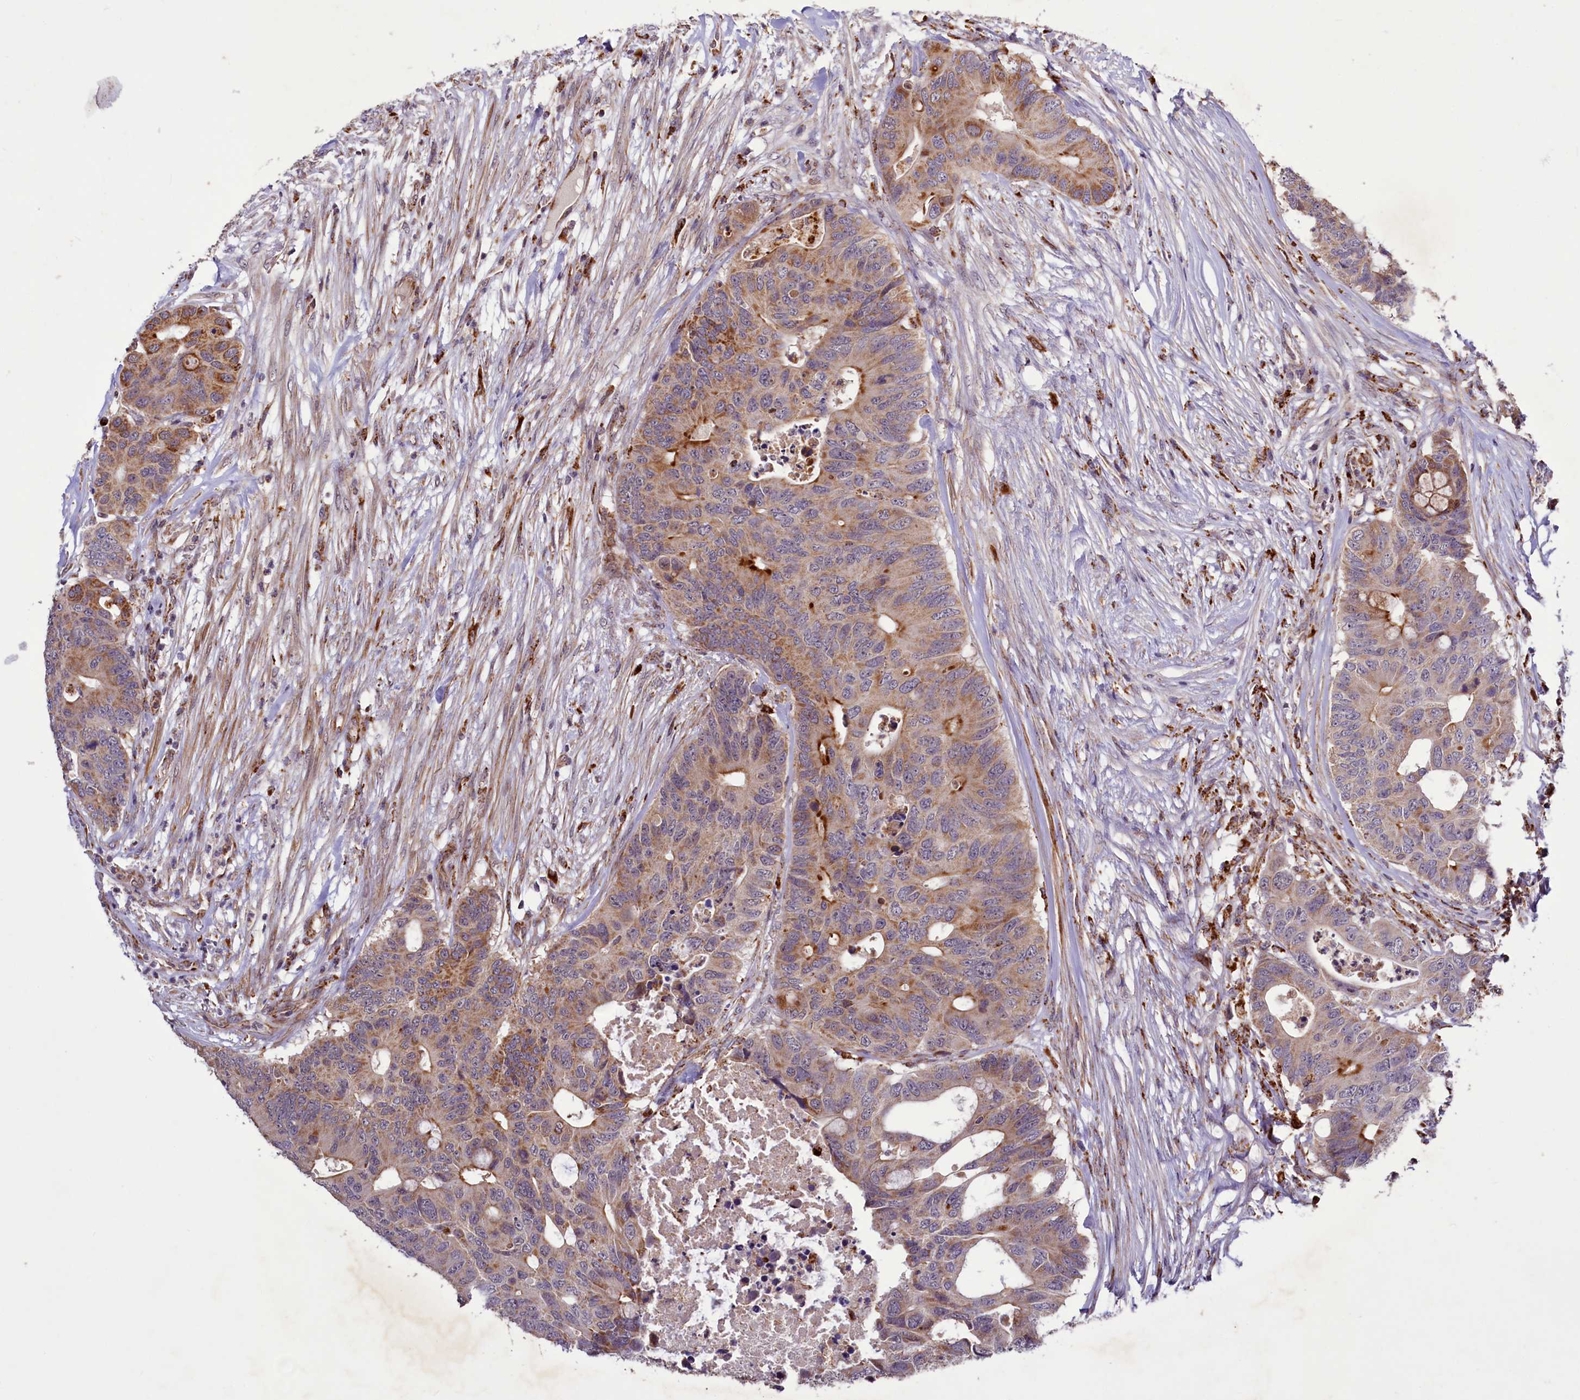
{"staining": {"intensity": "moderate", "quantity": ">75%", "location": "cytoplasmic/membranous"}, "tissue": "colorectal cancer", "cell_type": "Tumor cells", "image_type": "cancer", "snomed": [{"axis": "morphology", "description": "Adenocarcinoma, NOS"}, {"axis": "topography", "description": "Colon"}], "caption": "There is medium levels of moderate cytoplasmic/membranous expression in tumor cells of colorectal adenocarcinoma, as demonstrated by immunohistochemical staining (brown color).", "gene": "DYNC2H1", "patient": {"sex": "male", "age": 71}}